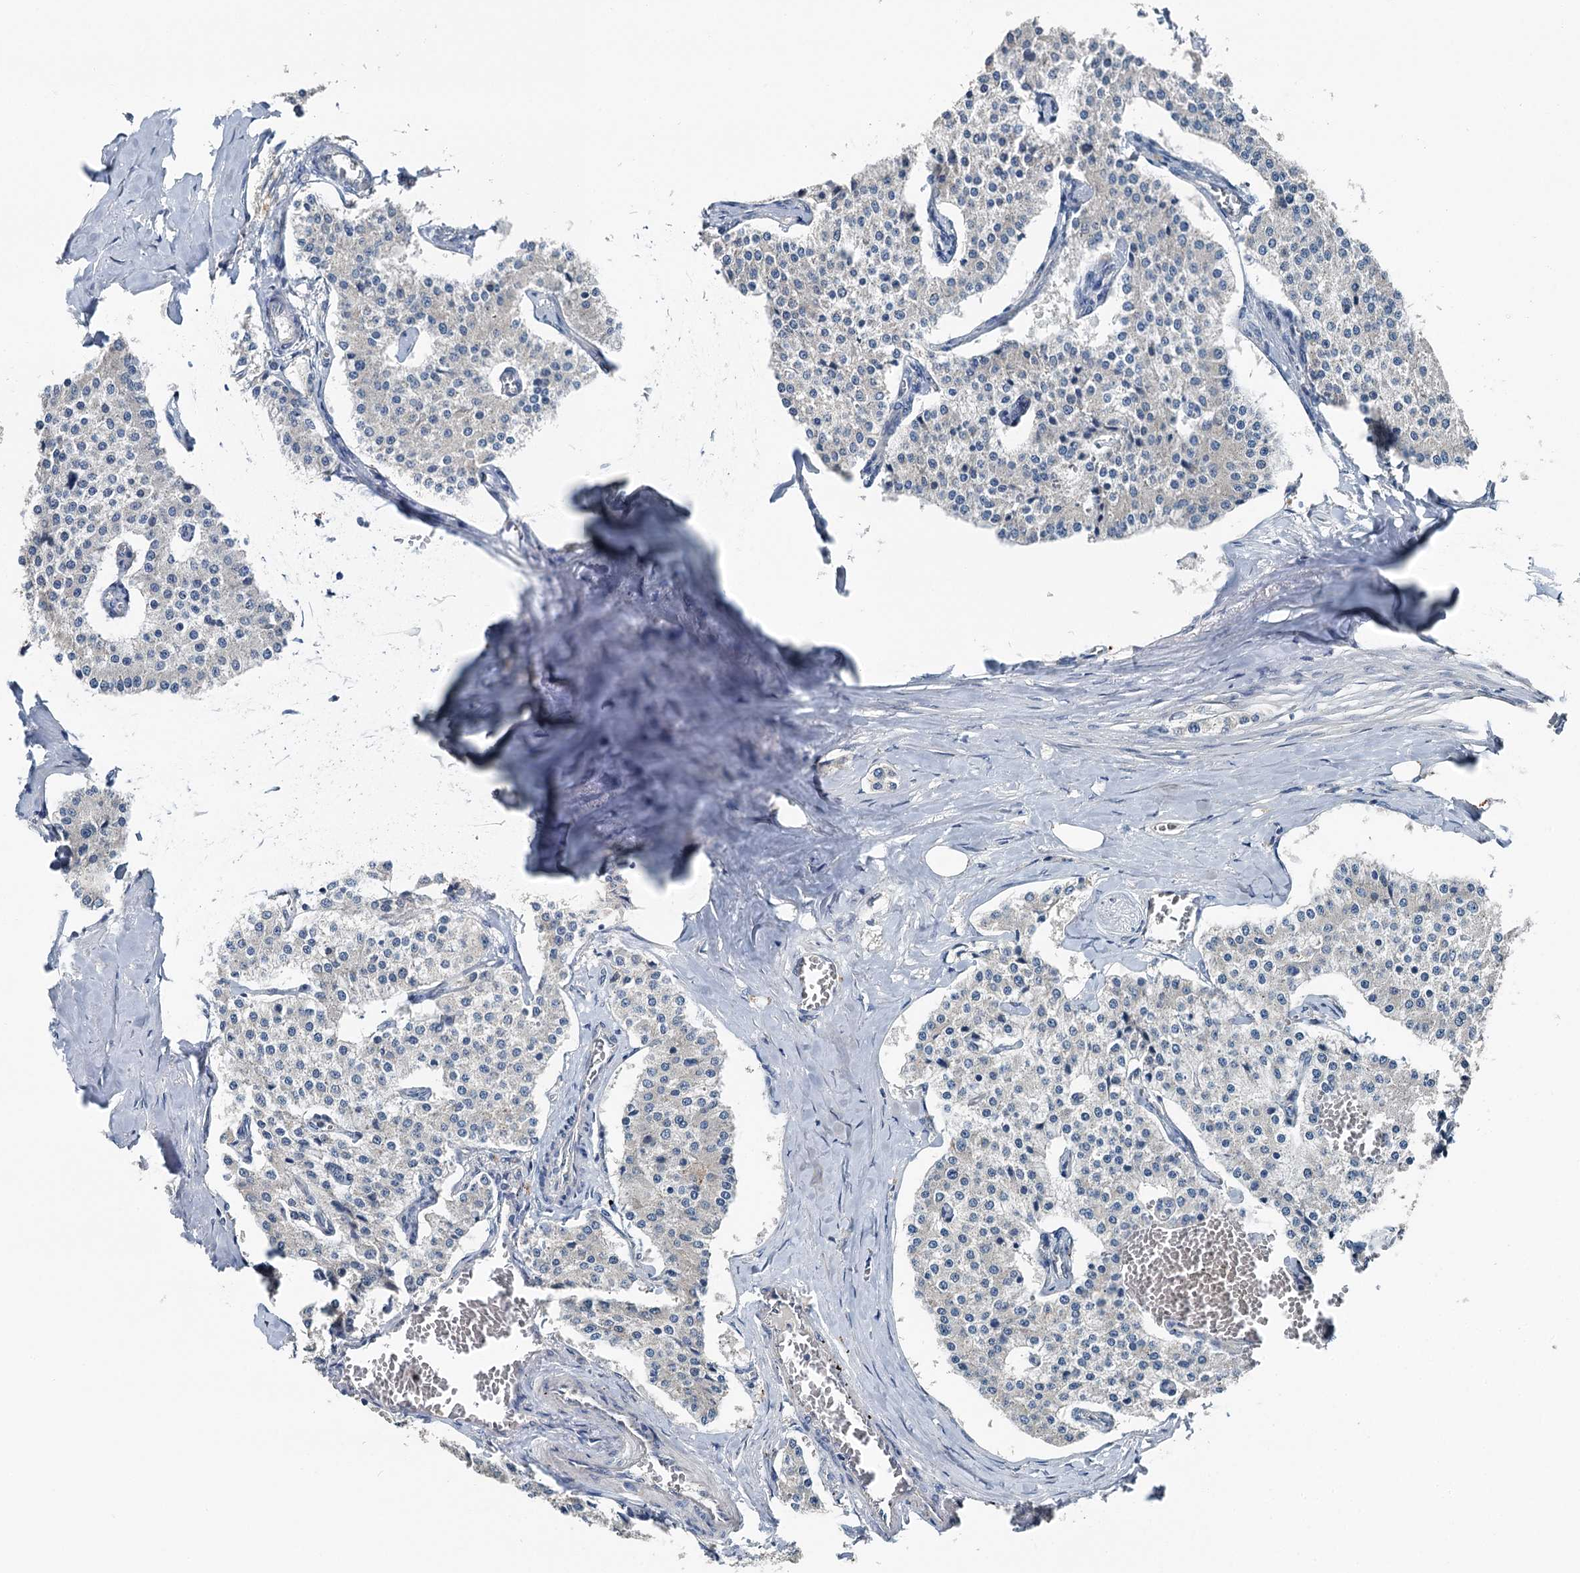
{"staining": {"intensity": "negative", "quantity": "none", "location": "none"}, "tissue": "carcinoid", "cell_type": "Tumor cells", "image_type": "cancer", "snomed": [{"axis": "morphology", "description": "Carcinoid, malignant, NOS"}, {"axis": "topography", "description": "Colon"}], "caption": "Tumor cells show no significant protein positivity in carcinoid (malignant). Brightfield microscopy of immunohistochemistry (IHC) stained with DAB (3,3'-diaminobenzidine) (brown) and hematoxylin (blue), captured at high magnification.", "gene": "C6orf120", "patient": {"sex": "female", "age": 52}}